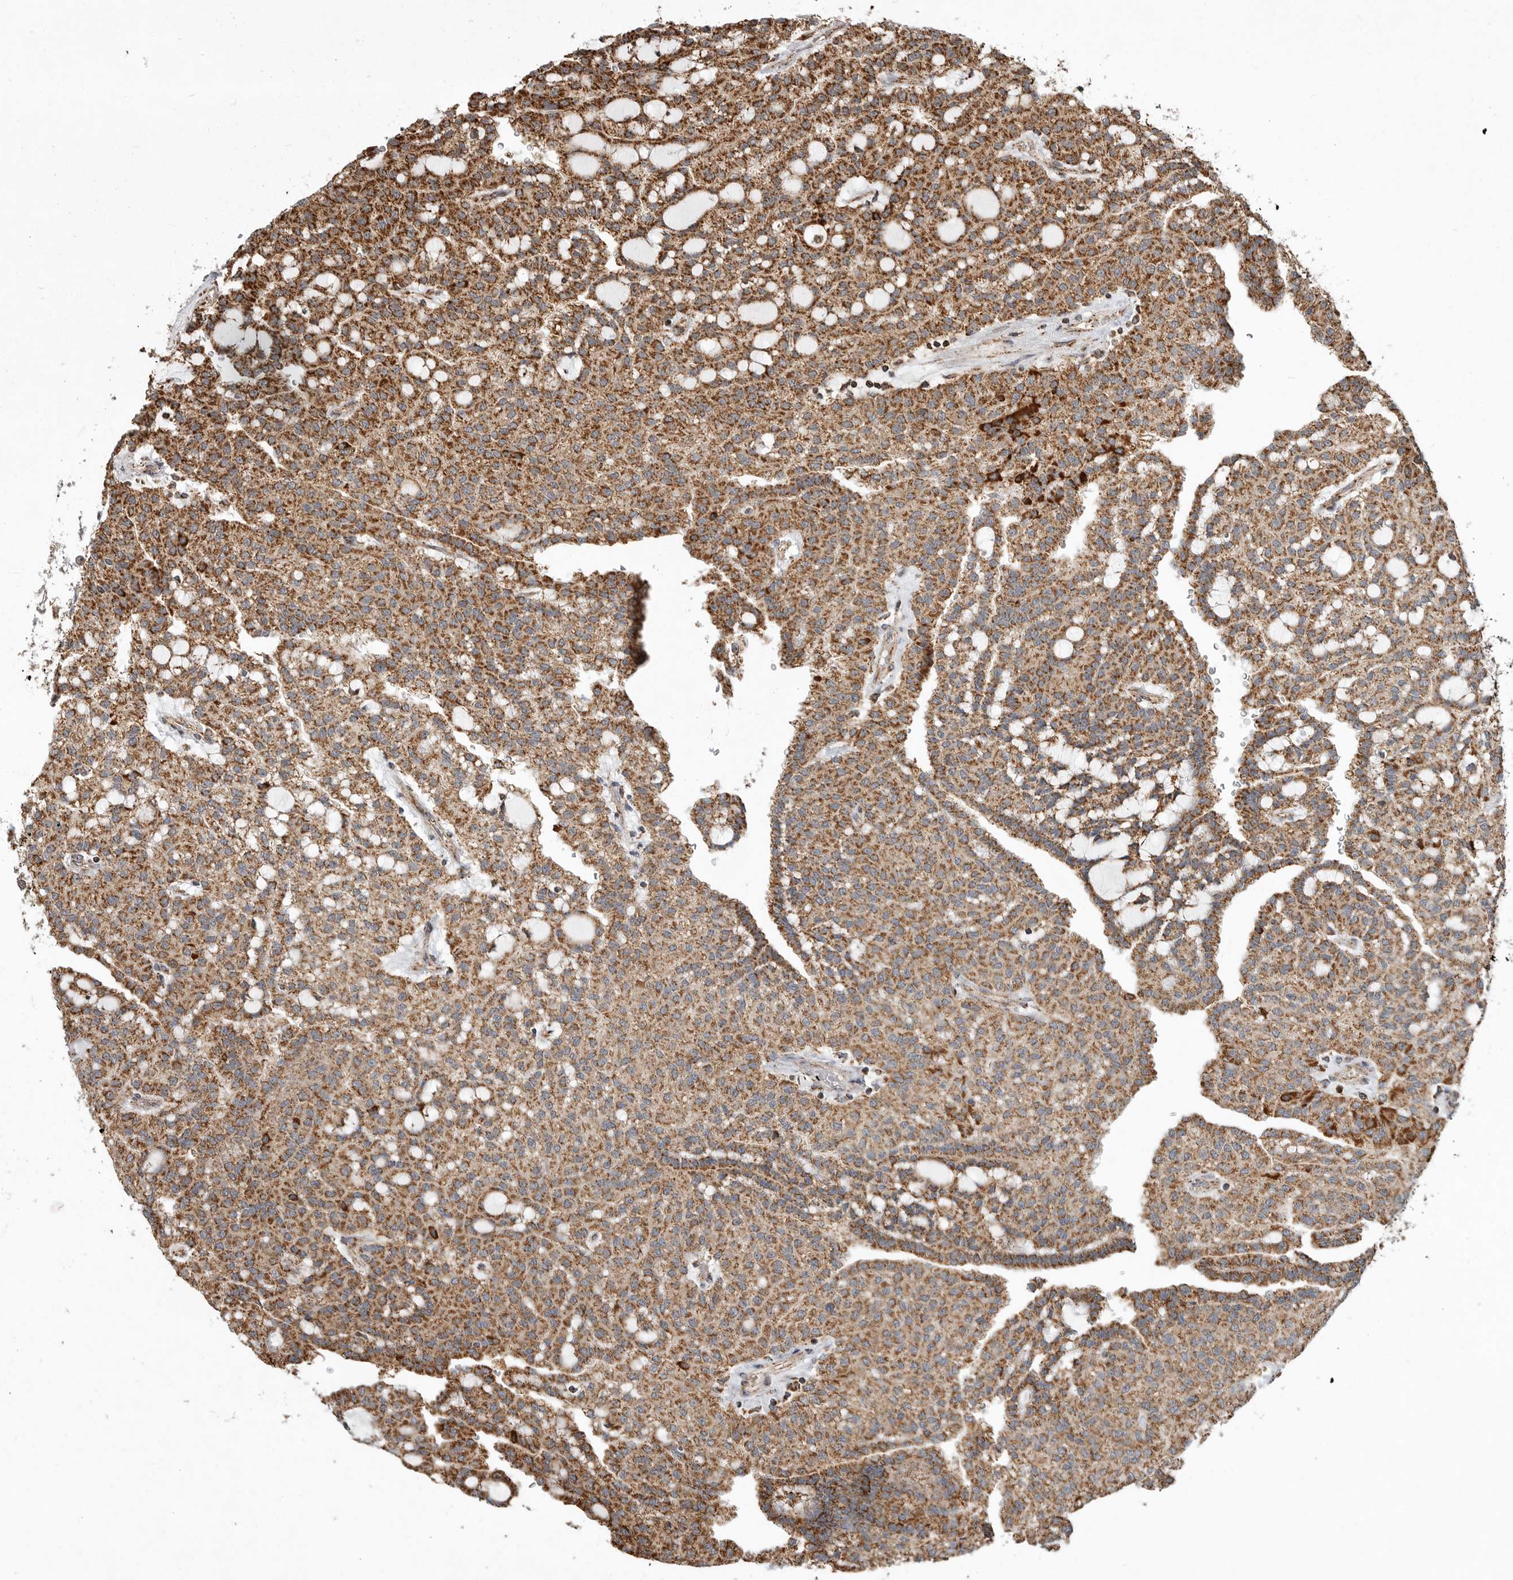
{"staining": {"intensity": "moderate", "quantity": ">75%", "location": "cytoplasmic/membranous"}, "tissue": "renal cancer", "cell_type": "Tumor cells", "image_type": "cancer", "snomed": [{"axis": "morphology", "description": "Adenocarcinoma, NOS"}, {"axis": "topography", "description": "Kidney"}], "caption": "High-power microscopy captured an IHC photomicrograph of renal adenocarcinoma, revealing moderate cytoplasmic/membranous staining in about >75% of tumor cells.", "gene": "GCNT2", "patient": {"sex": "male", "age": 63}}